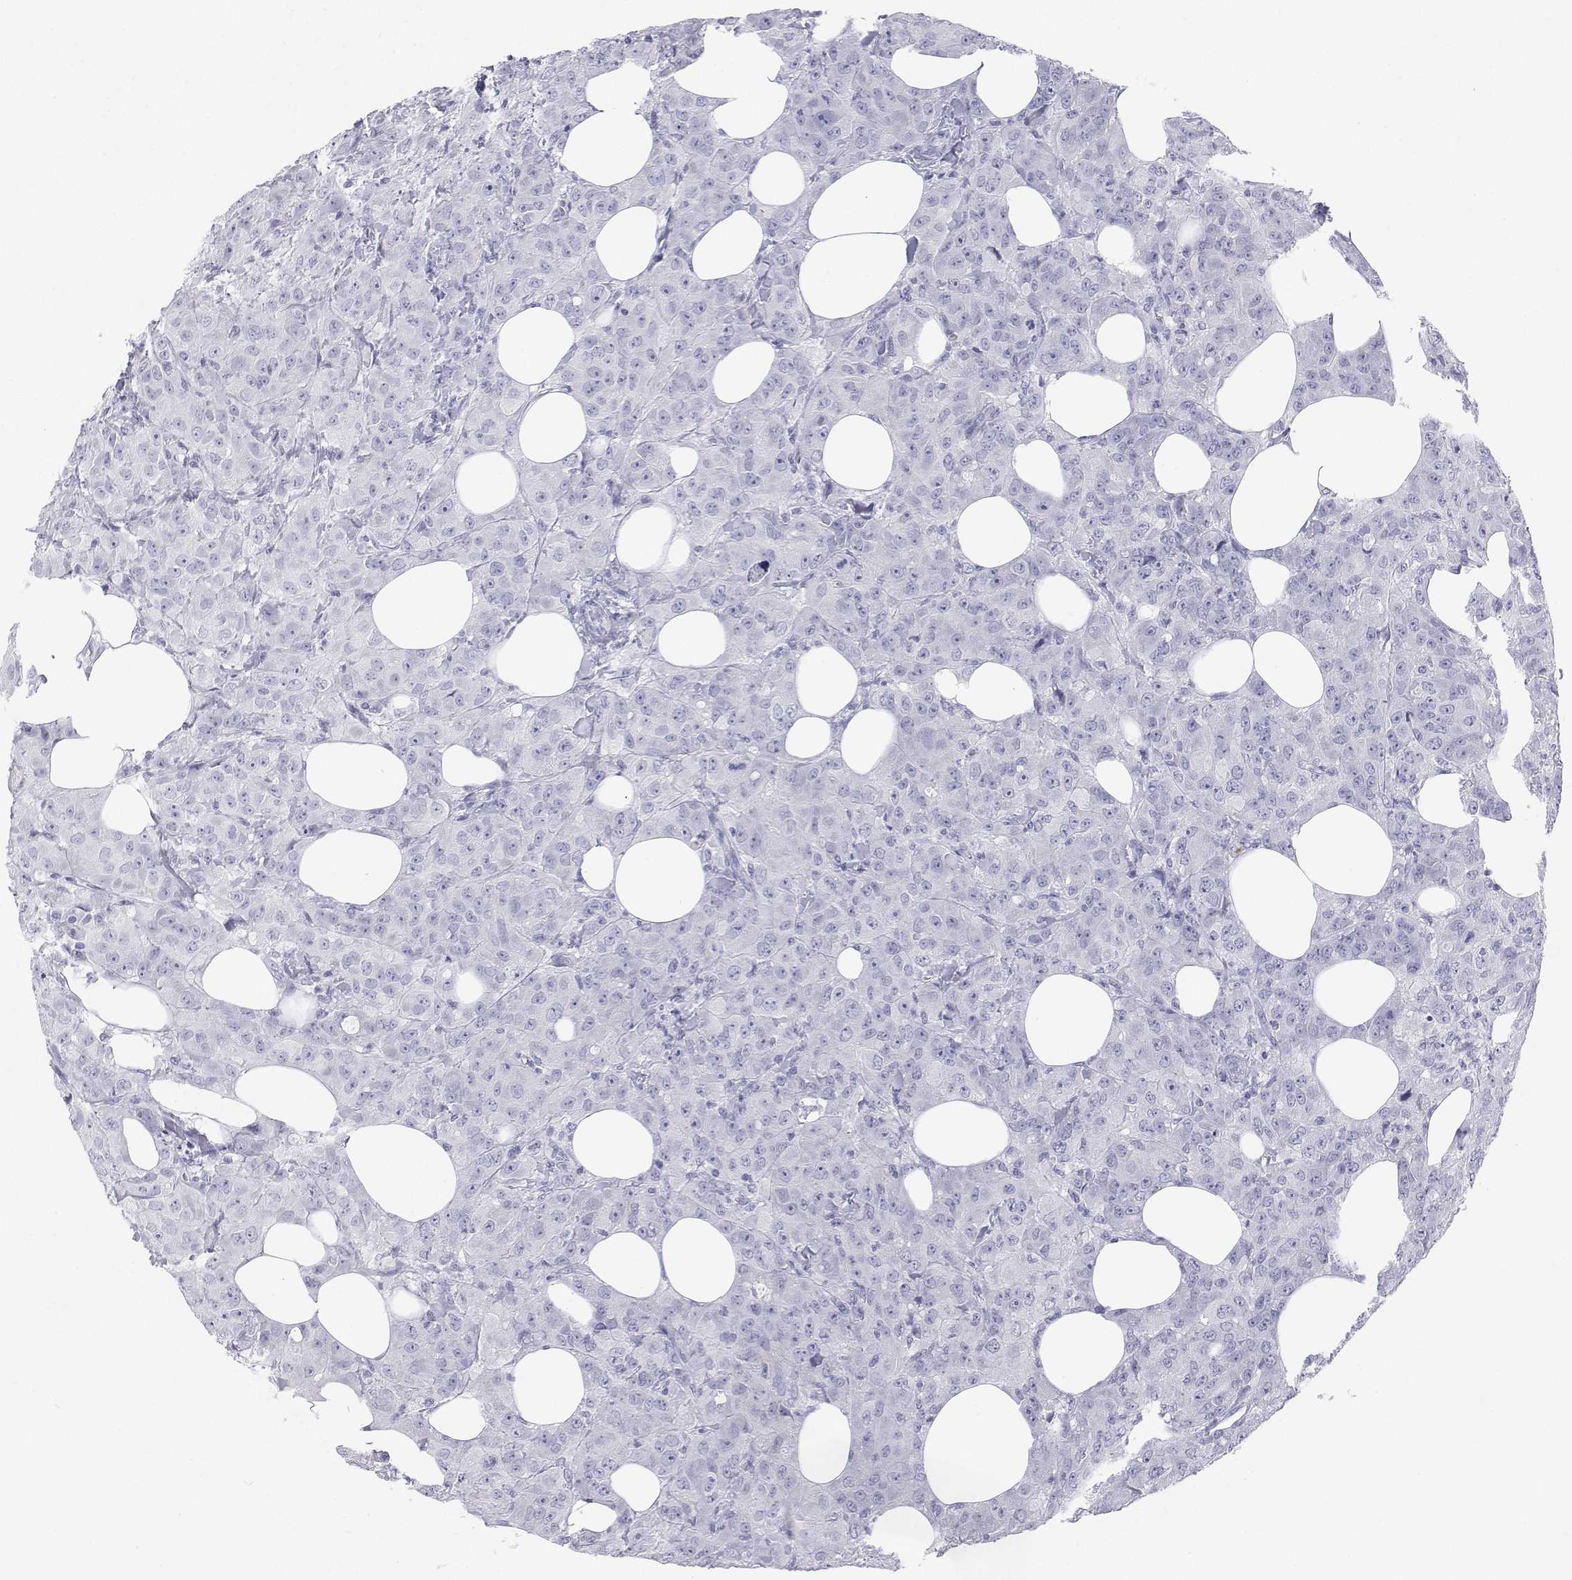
{"staining": {"intensity": "negative", "quantity": "none", "location": "none"}, "tissue": "breast cancer", "cell_type": "Tumor cells", "image_type": "cancer", "snomed": [{"axis": "morphology", "description": "Normal tissue, NOS"}, {"axis": "morphology", "description": "Duct carcinoma"}, {"axis": "topography", "description": "Breast"}], "caption": "Tumor cells are negative for protein expression in human breast cancer (infiltrating ductal carcinoma). Brightfield microscopy of IHC stained with DAB (brown) and hematoxylin (blue), captured at high magnification.", "gene": "SFTPB", "patient": {"sex": "female", "age": 43}}